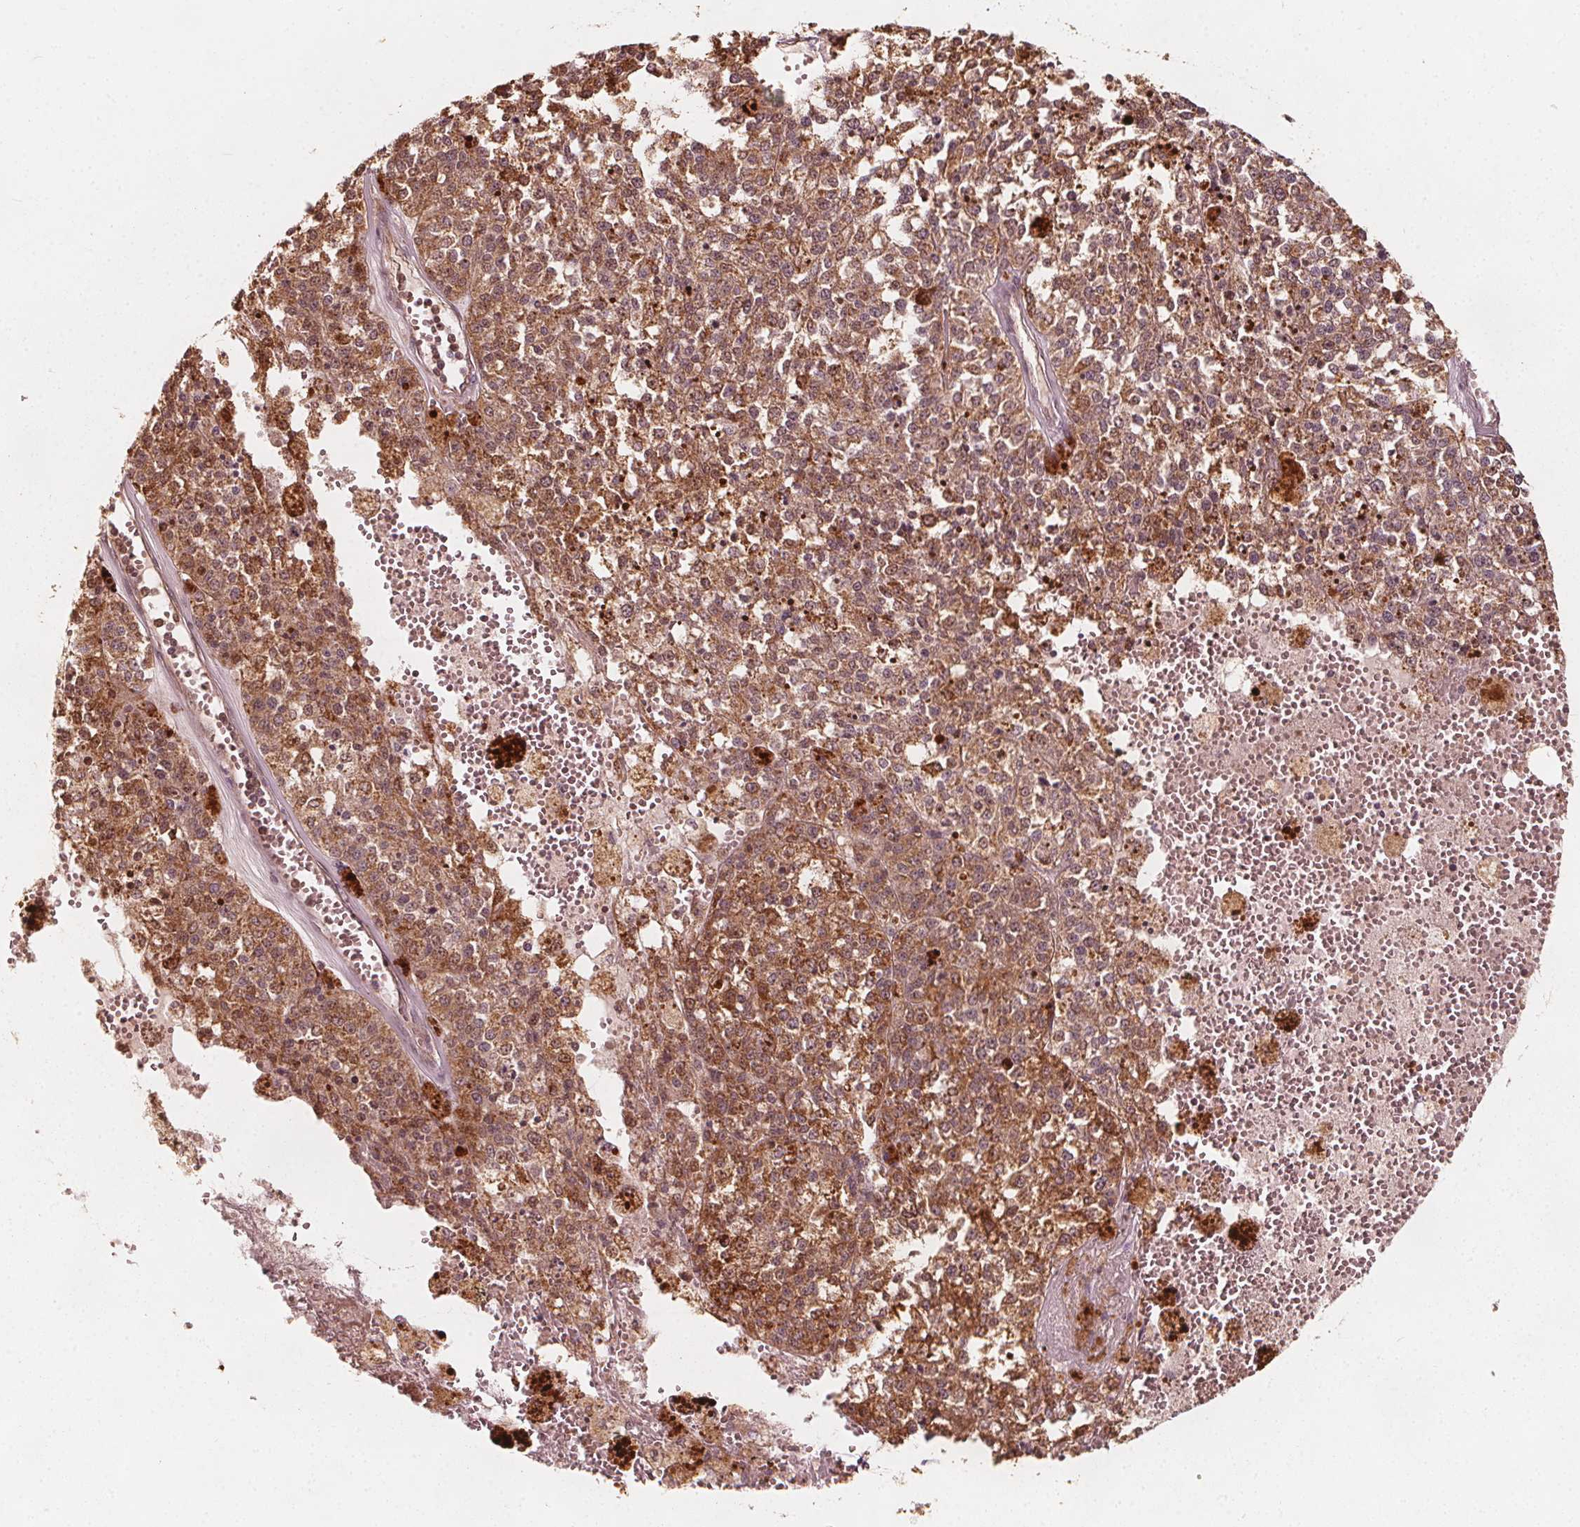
{"staining": {"intensity": "moderate", "quantity": ">75%", "location": "cytoplasmic/membranous"}, "tissue": "melanoma", "cell_type": "Tumor cells", "image_type": "cancer", "snomed": [{"axis": "morphology", "description": "Malignant melanoma, Metastatic site"}, {"axis": "topography", "description": "Lymph node"}], "caption": "Melanoma stained for a protein exhibits moderate cytoplasmic/membranous positivity in tumor cells.", "gene": "AIP", "patient": {"sex": "female", "age": 64}}